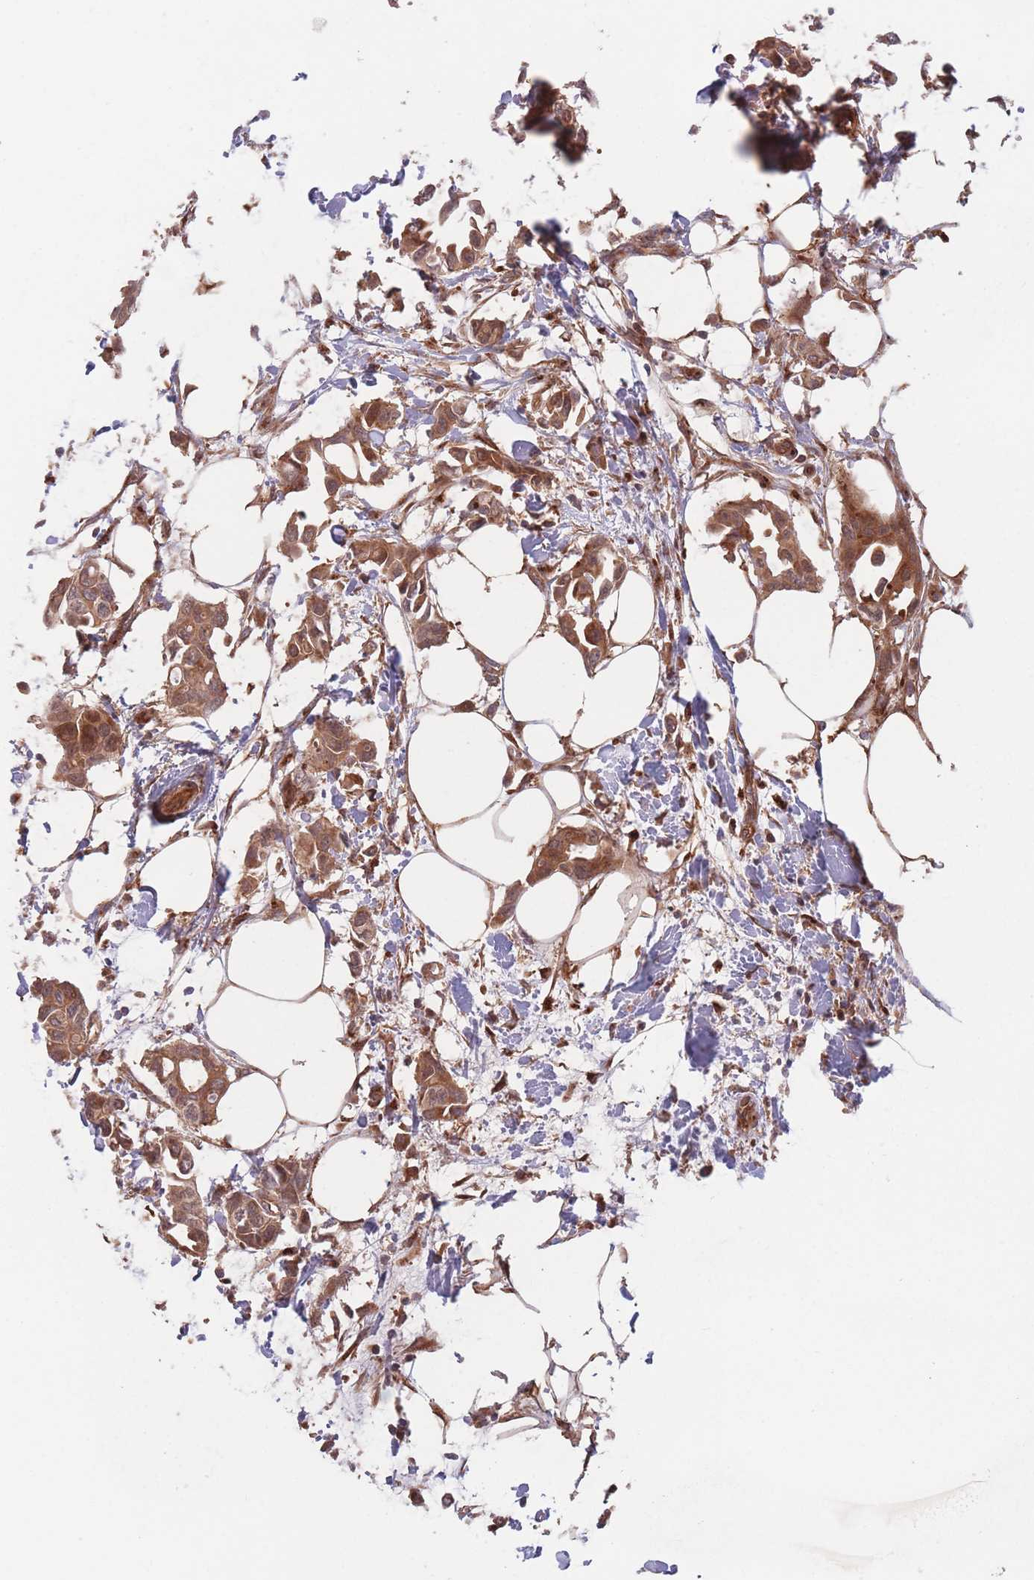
{"staining": {"intensity": "moderate", "quantity": ">75%", "location": "cytoplasmic/membranous"}, "tissue": "breast cancer", "cell_type": "Tumor cells", "image_type": "cancer", "snomed": [{"axis": "morphology", "description": "Duct carcinoma"}, {"axis": "topography", "description": "Breast"}], "caption": "Breast cancer (invasive ductal carcinoma) tissue displays moderate cytoplasmic/membranous positivity in approximately >75% of tumor cells, visualized by immunohistochemistry.", "gene": "PODXL2", "patient": {"sex": "female", "age": 41}}